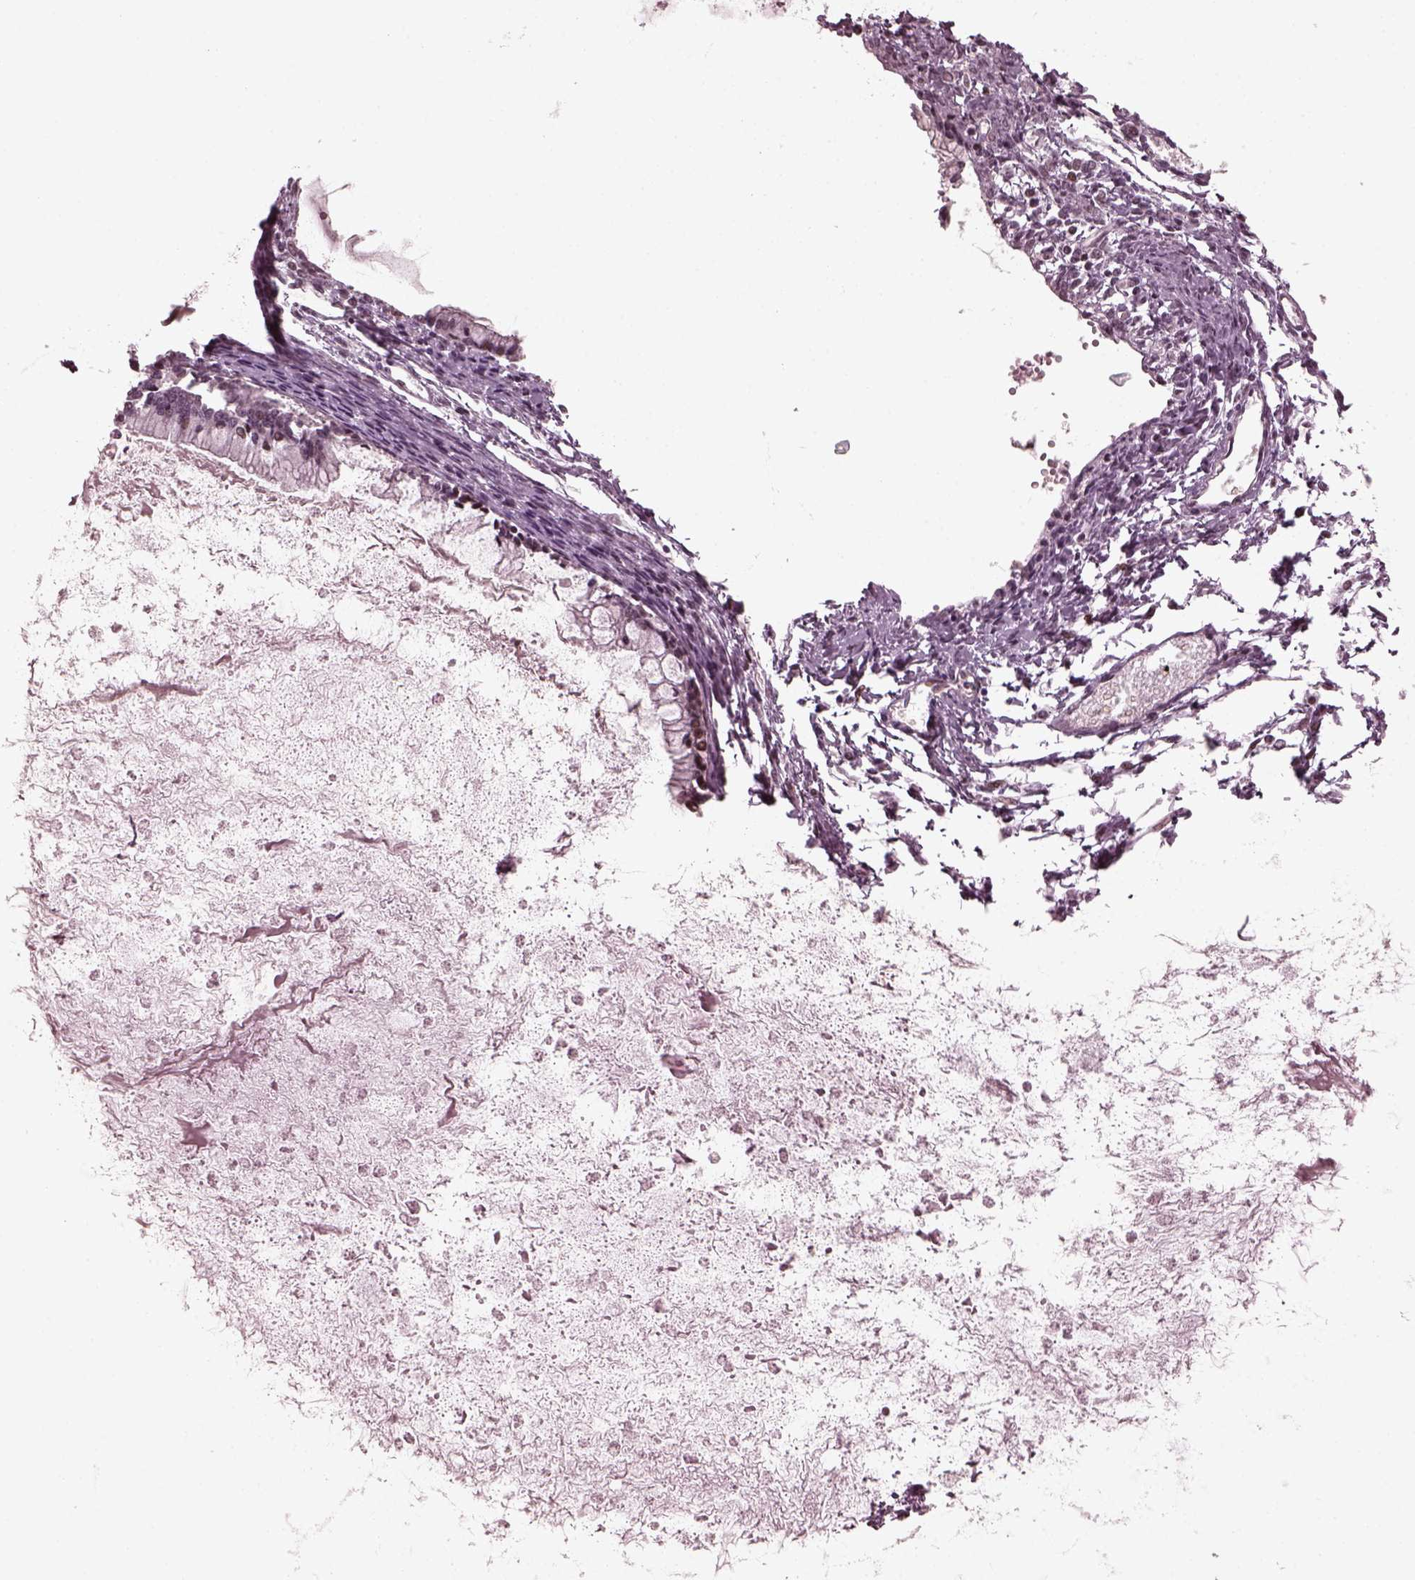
{"staining": {"intensity": "weak", "quantity": "<25%", "location": "nuclear"}, "tissue": "ovarian cancer", "cell_type": "Tumor cells", "image_type": "cancer", "snomed": [{"axis": "morphology", "description": "Cystadenocarcinoma, mucinous, NOS"}, {"axis": "topography", "description": "Ovary"}], "caption": "Immunohistochemistry image of ovarian mucinous cystadenocarcinoma stained for a protein (brown), which exhibits no staining in tumor cells.", "gene": "TRIB3", "patient": {"sex": "female", "age": 67}}